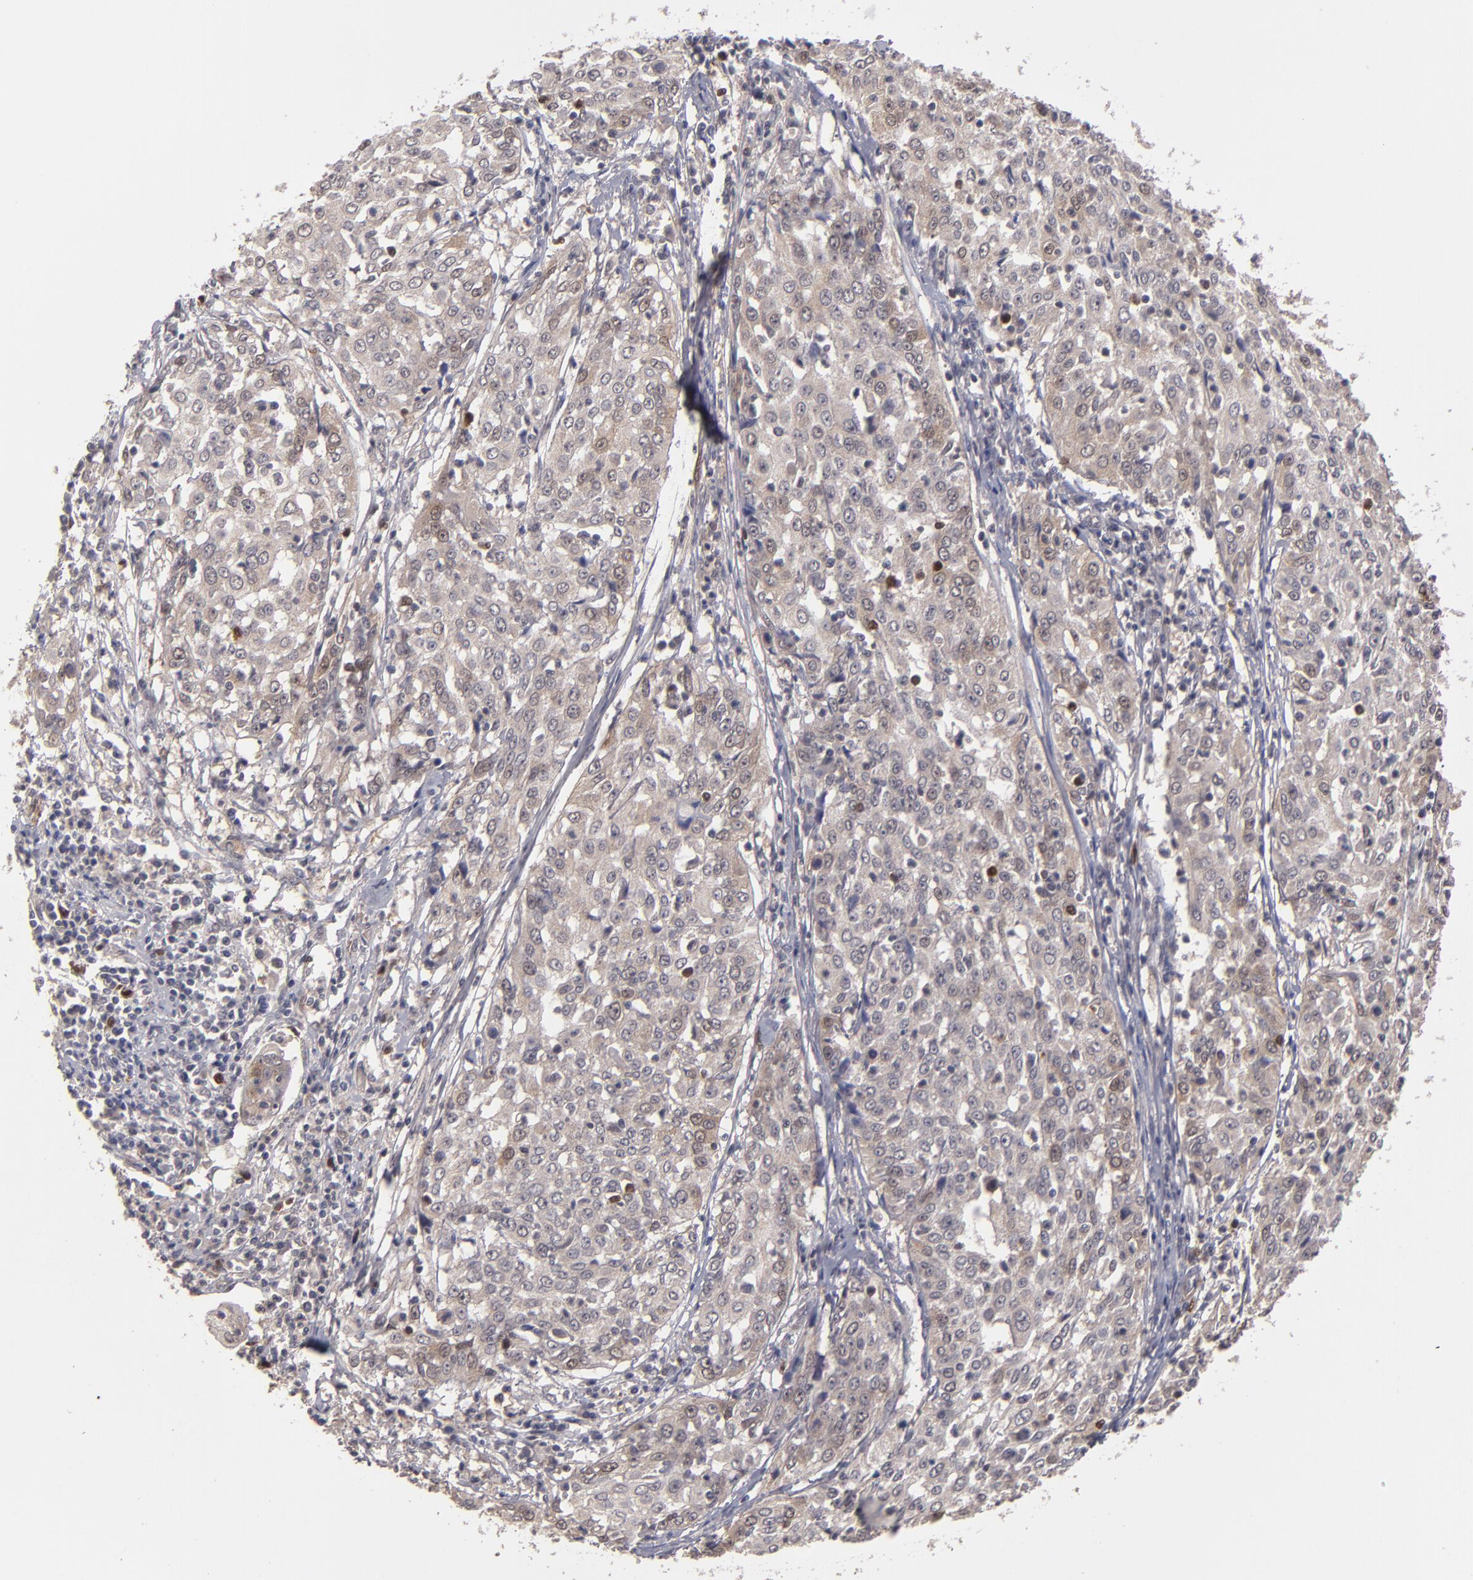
{"staining": {"intensity": "weak", "quantity": ">75%", "location": "cytoplasmic/membranous"}, "tissue": "cervical cancer", "cell_type": "Tumor cells", "image_type": "cancer", "snomed": [{"axis": "morphology", "description": "Squamous cell carcinoma, NOS"}, {"axis": "topography", "description": "Cervix"}], "caption": "IHC staining of cervical cancer (squamous cell carcinoma), which demonstrates low levels of weak cytoplasmic/membranous staining in about >75% of tumor cells indicating weak cytoplasmic/membranous protein positivity. The staining was performed using DAB (brown) for protein detection and nuclei were counterstained in hematoxylin (blue).", "gene": "TYMS", "patient": {"sex": "female", "age": 39}}